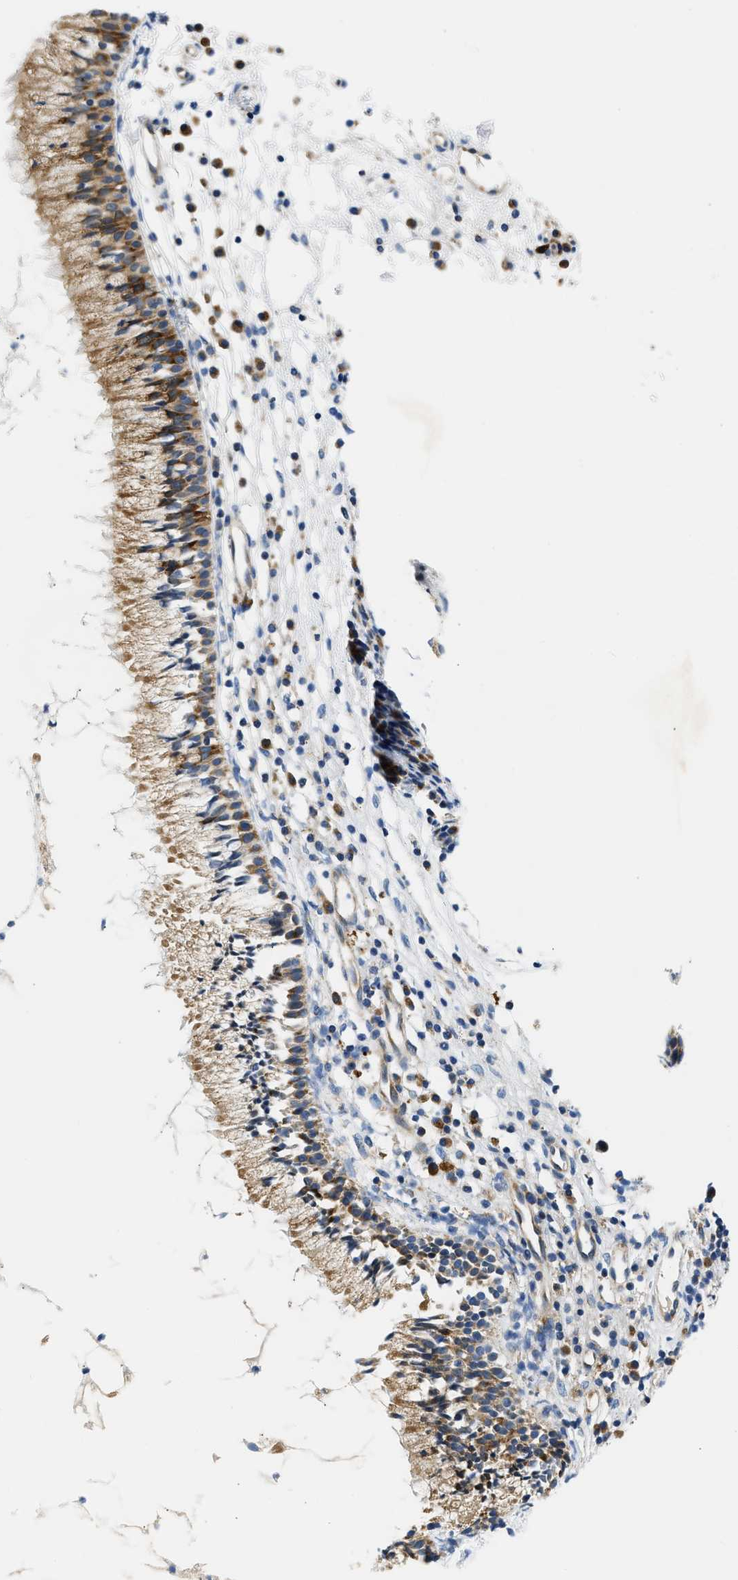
{"staining": {"intensity": "moderate", "quantity": ">75%", "location": "cytoplasmic/membranous"}, "tissue": "nasopharynx", "cell_type": "Respiratory epithelial cells", "image_type": "normal", "snomed": [{"axis": "morphology", "description": "Normal tissue, NOS"}, {"axis": "topography", "description": "Nasopharynx"}], "caption": "Protein staining of normal nasopharynx displays moderate cytoplasmic/membranous staining in about >75% of respiratory epithelial cells.", "gene": "CAMKK2", "patient": {"sex": "male", "age": 21}}